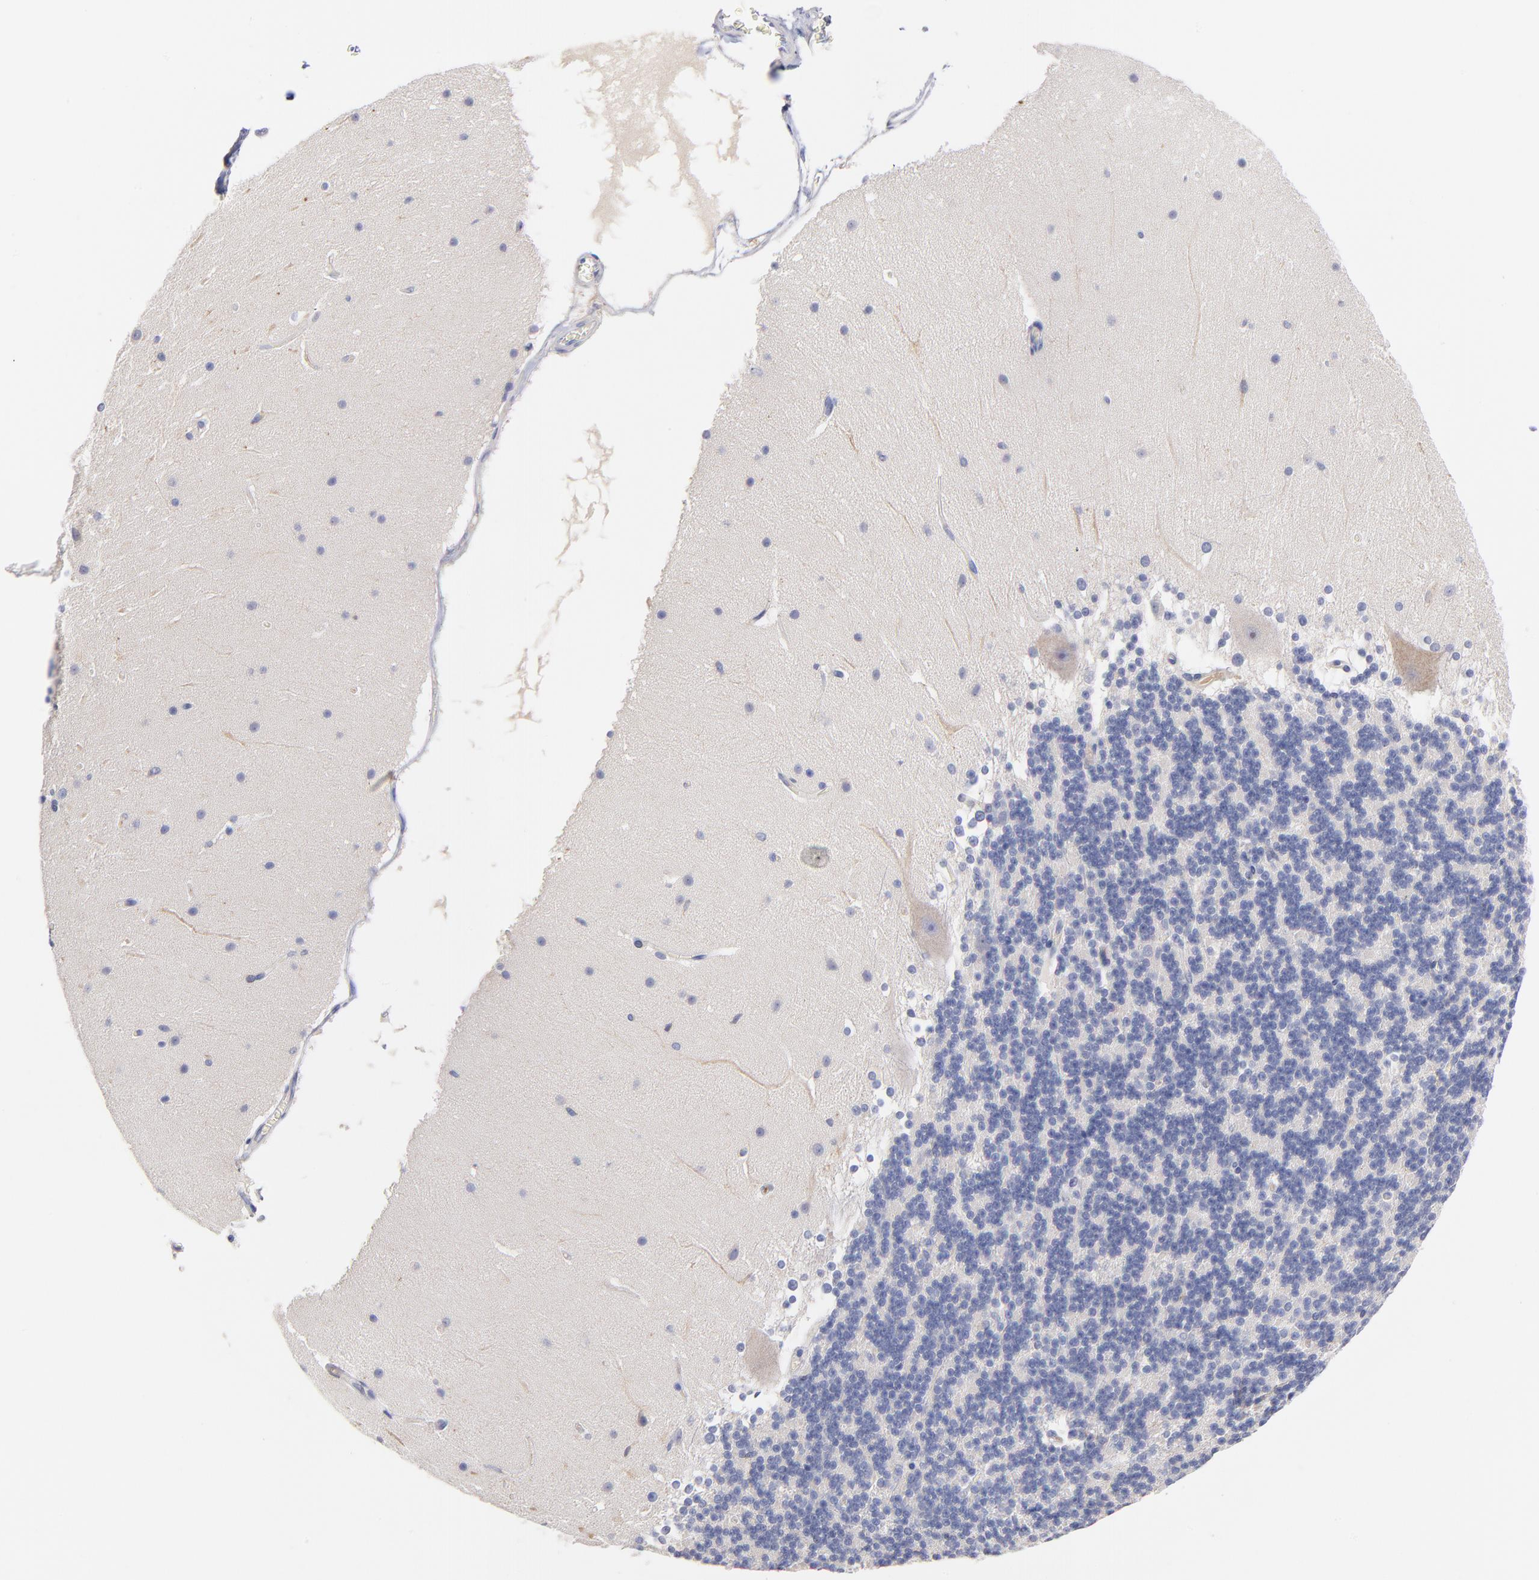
{"staining": {"intensity": "negative", "quantity": "none", "location": "none"}, "tissue": "cerebellum", "cell_type": "Cells in granular layer", "image_type": "normal", "snomed": [{"axis": "morphology", "description": "Normal tissue, NOS"}, {"axis": "topography", "description": "Cerebellum"}], "caption": "An immunohistochemistry micrograph of benign cerebellum is shown. There is no staining in cells in granular layer of cerebellum. (IHC, brightfield microscopy, high magnification).", "gene": "KREMEN2", "patient": {"sex": "female", "age": 19}}